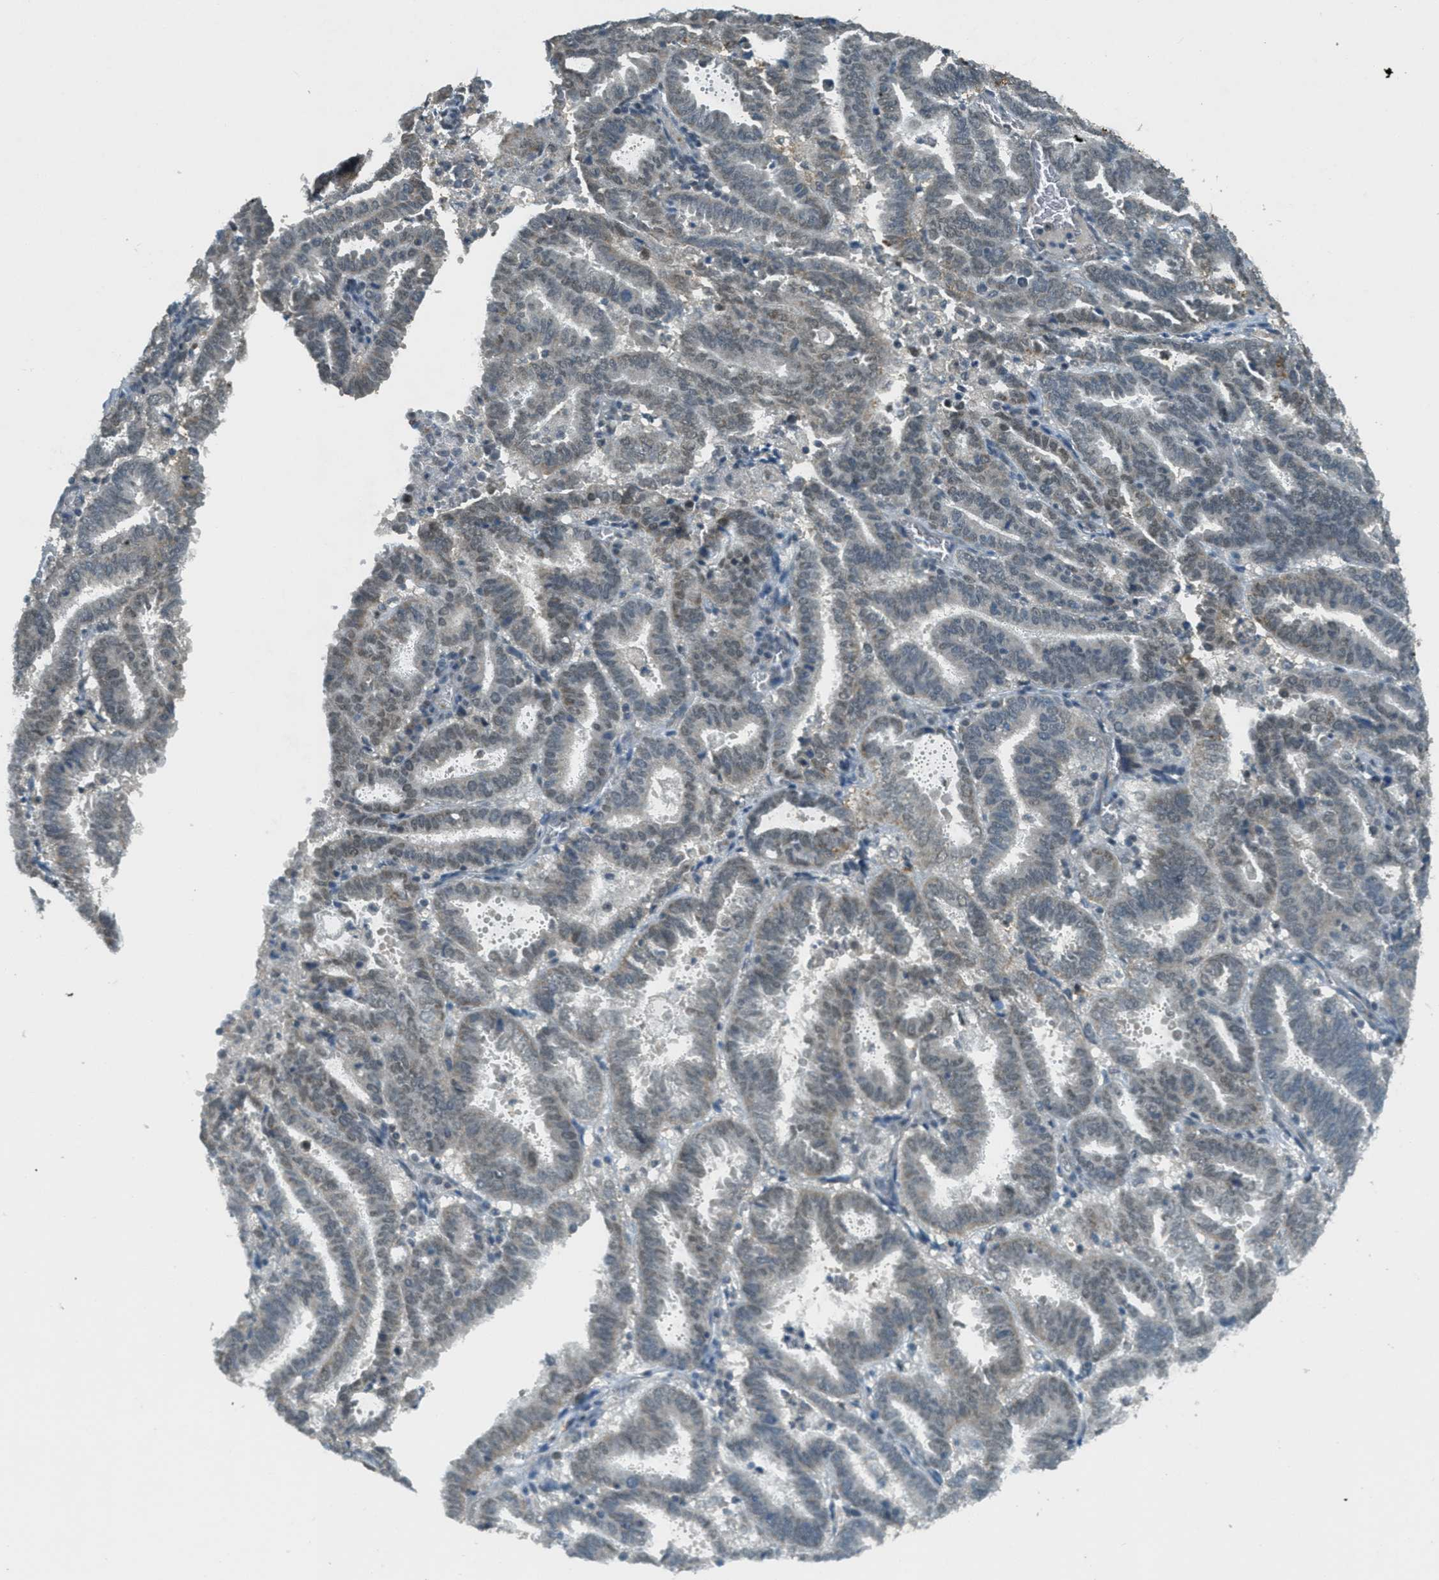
{"staining": {"intensity": "weak", "quantity": "<25%", "location": "cytoplasmic/membranous,nuclear"}, "tissue": "endometrial cancer", "cell_type": "Tumor cells", "image_type": "cancer", "snomed": [{"axis": "morphology", "description": "Adenocarcinoma, NOS"}, {"axis": "topography", "description": "Uterus"}], "caption": "This is an immunohistochemistry (IHC) photomicrograph of adenocarcinoma (endometrial). There is no staining in tumor cells.", "gene": "TCF20", "patient": {"sex": "female", "age": 83}}